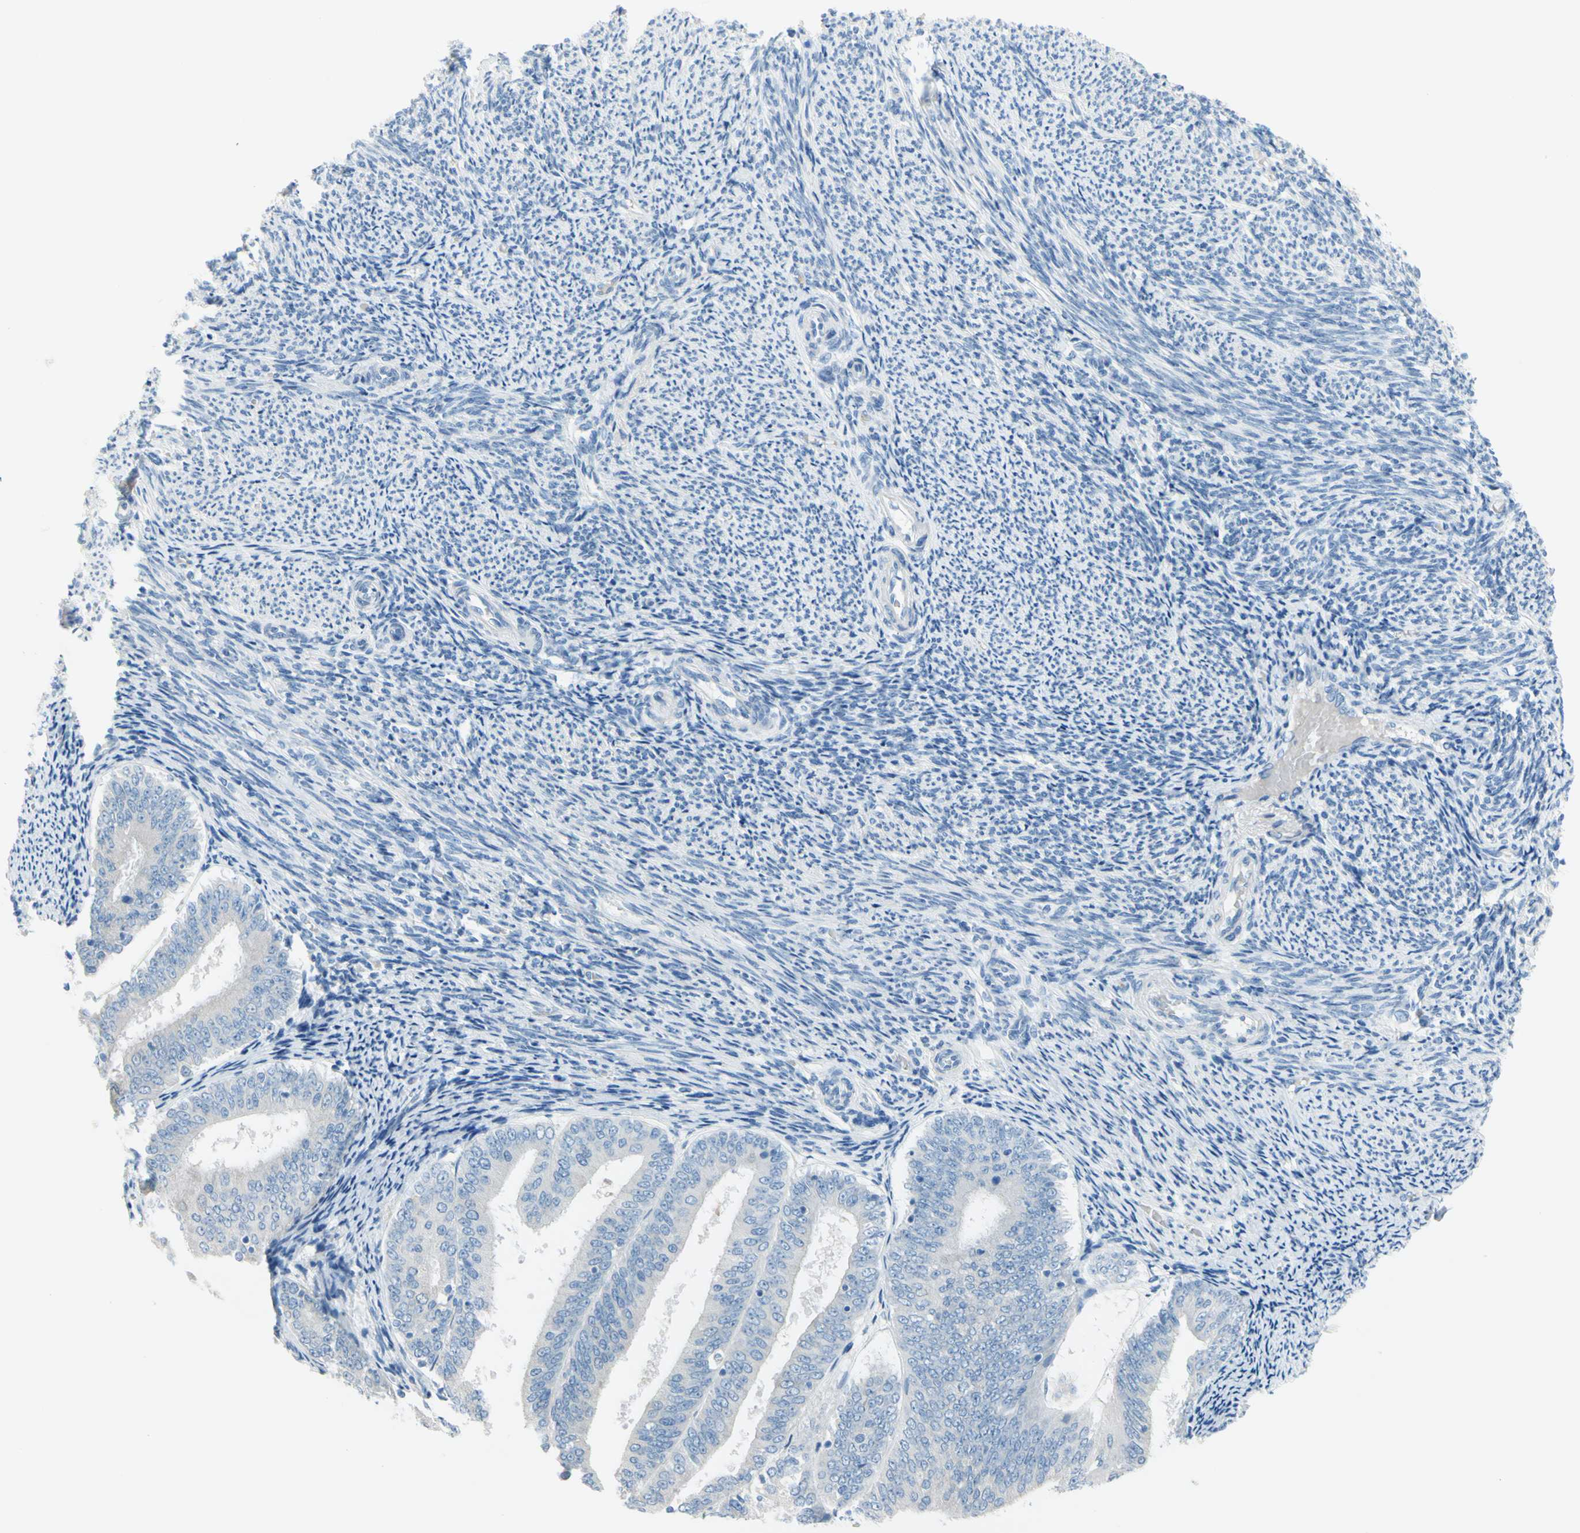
{"staining": {"intensity": "negative", "quantity": "none", "location": "none"}, "tissue": "endometrial cancer", "cell_type": "Tumor cells", "image_type": "cancer", "snomed": [{"axis": "morphology", "description": "Adenocarcinoma, NOS"}, {"axis": "topography", "description": "Endometrium"}], "caption": "Adenocarcinoma (endometrial) was stained to show a protein in brown. There is no significant staining in tumor cells. (DAB immunohistochemistry, high magnification).", "gene": "DCT", "patient": {"sex": "female", "age": 63}}